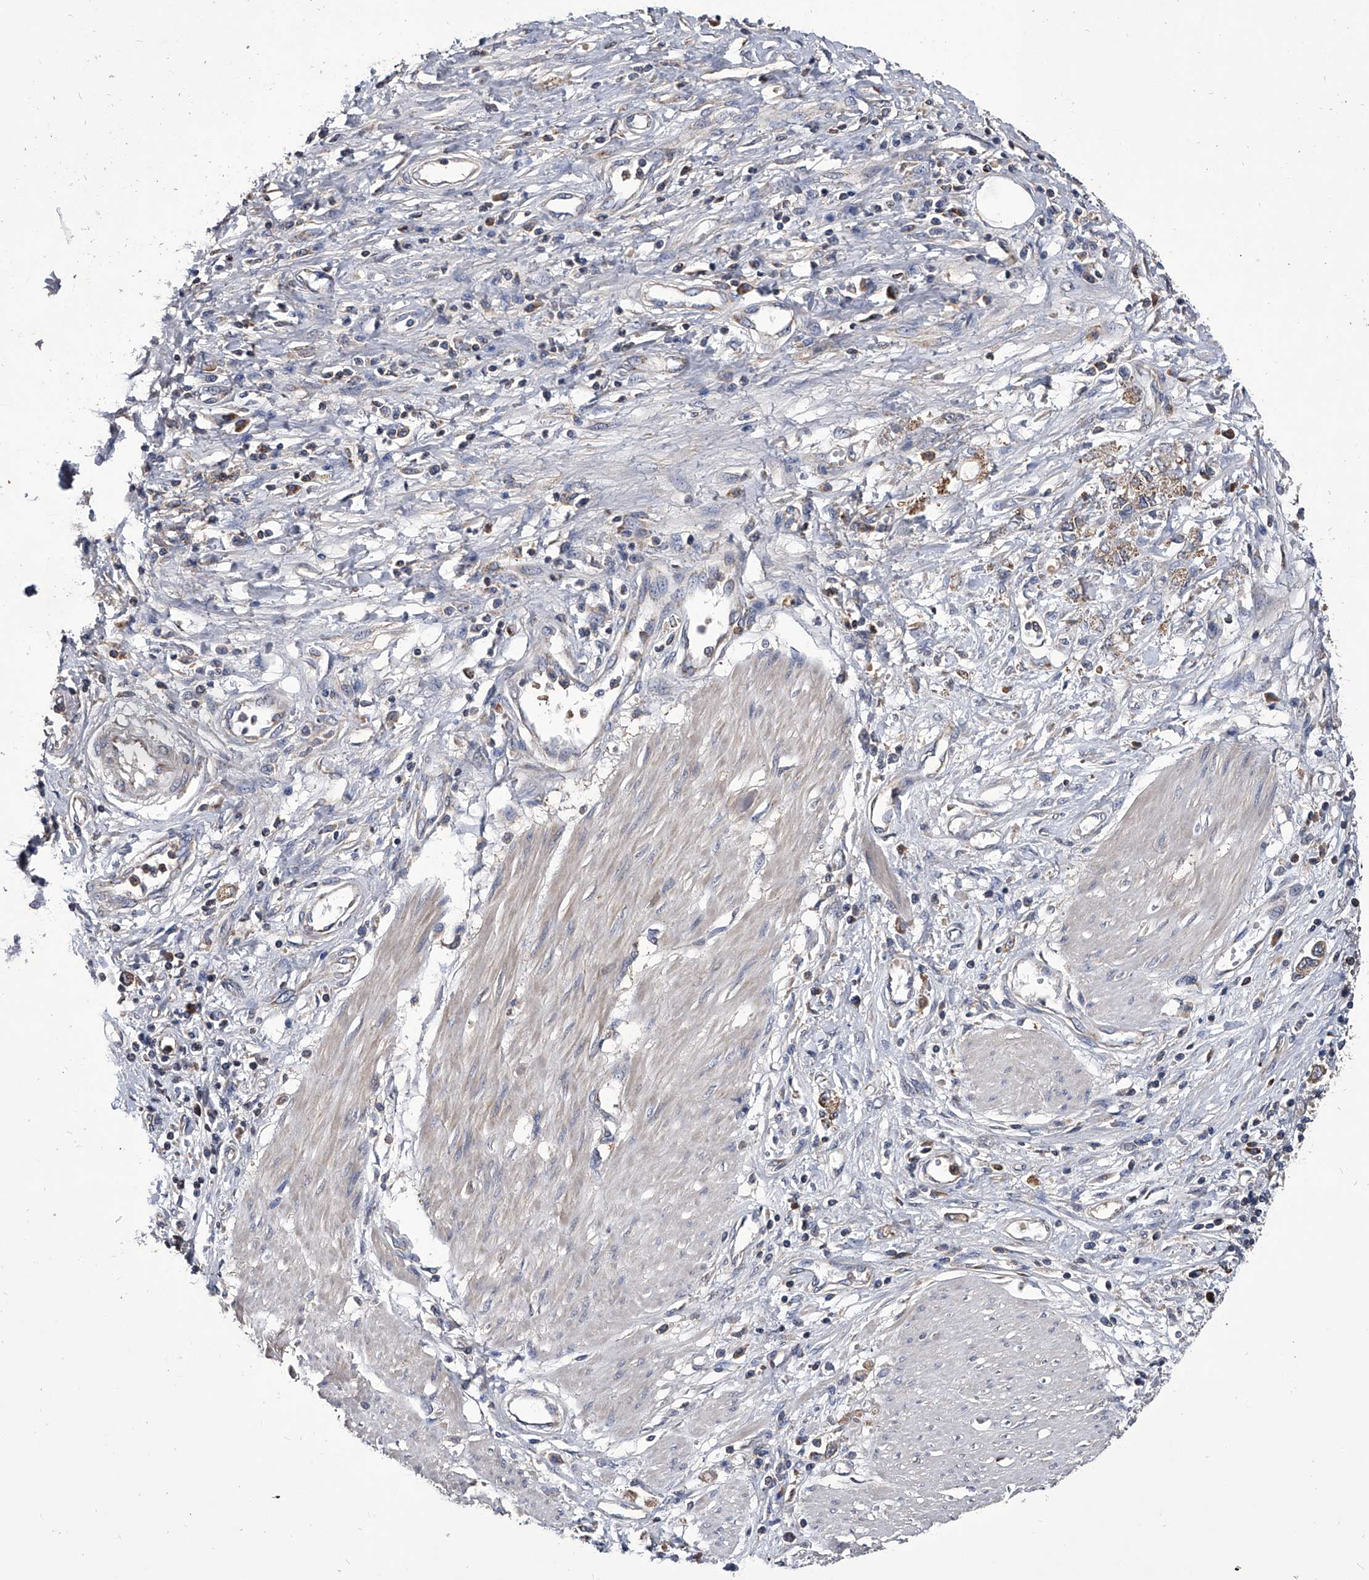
{"staining": {"intensity": "weak", "quantity": ">75%", "location": "cytoplasmic/membranous"}, "tissue": "stomach cancer", "cell_type": "Tumor cells", "image_type": "cancer", "snomed": [{"axis": "morphology", "description": "Adenocarcinoma, NOS"}, {"axis": "topography", "description": "Stomach"}], "caption": "Immunohistochemical staining of stomach adenocarcinoma demonstrates low levels of weak cytoplasmic/membranous protein positivity in about >75% of tumor cells.", "gene": "NRP1", "patient": {"sex": "female", "age": 76}}